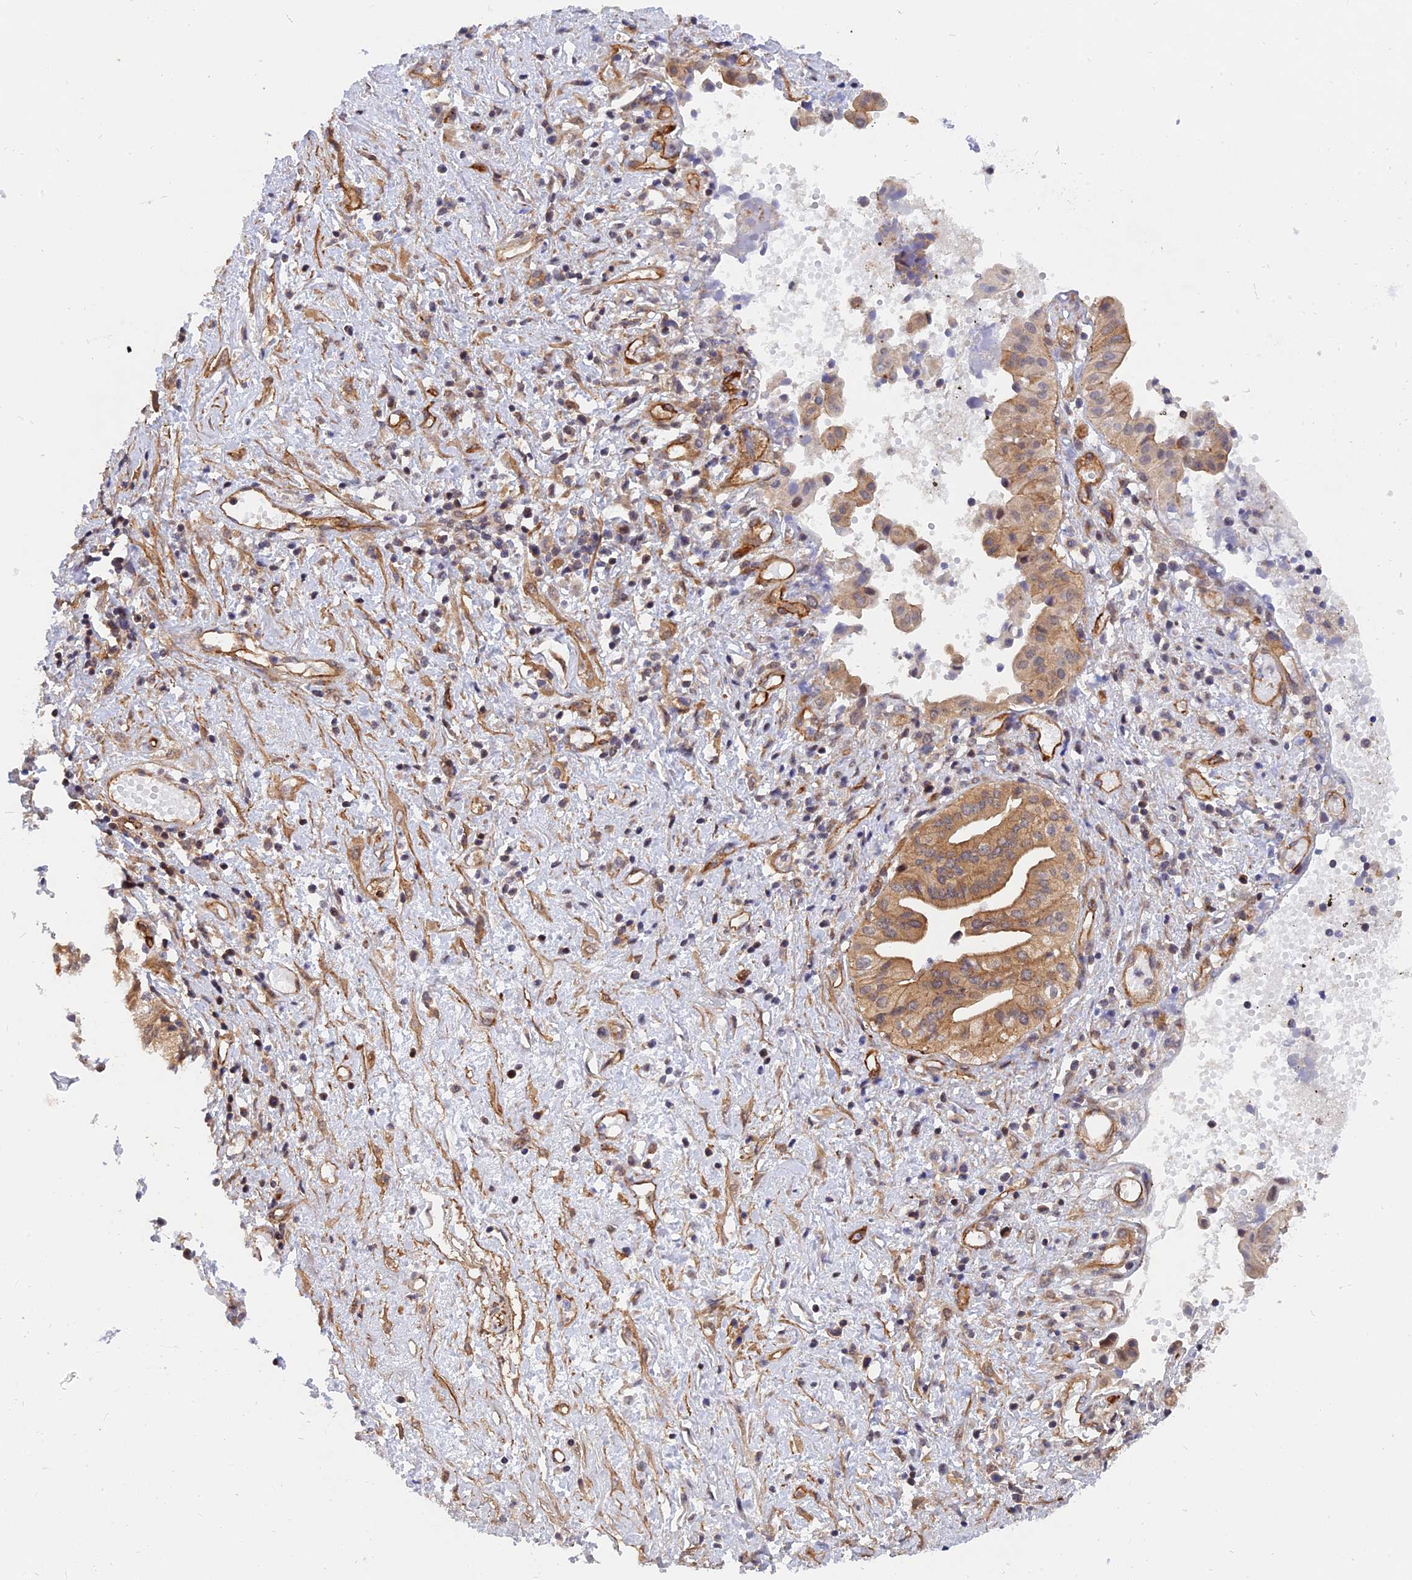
{"staining": {"intensity": "moderate", "quantity": ">75%", "location": "cytoplasmic/membranous"}, "tissue": "pancreatic cancer", "cell_type": "Tumor cells", "image_type": "cancer", "snomed": [{"axis": "morphology", "description": "Adenocarcinoma, NOS"}, {"axis": "topography", "description": "Pancreas"}], "caption": "Human pancreatic cancer (adenocarcinoma) stained with a protein marker exhibits moderate staining in tumor cells.", "gene": "WDR41", "patient": {"sex": "female", "age": 50}}